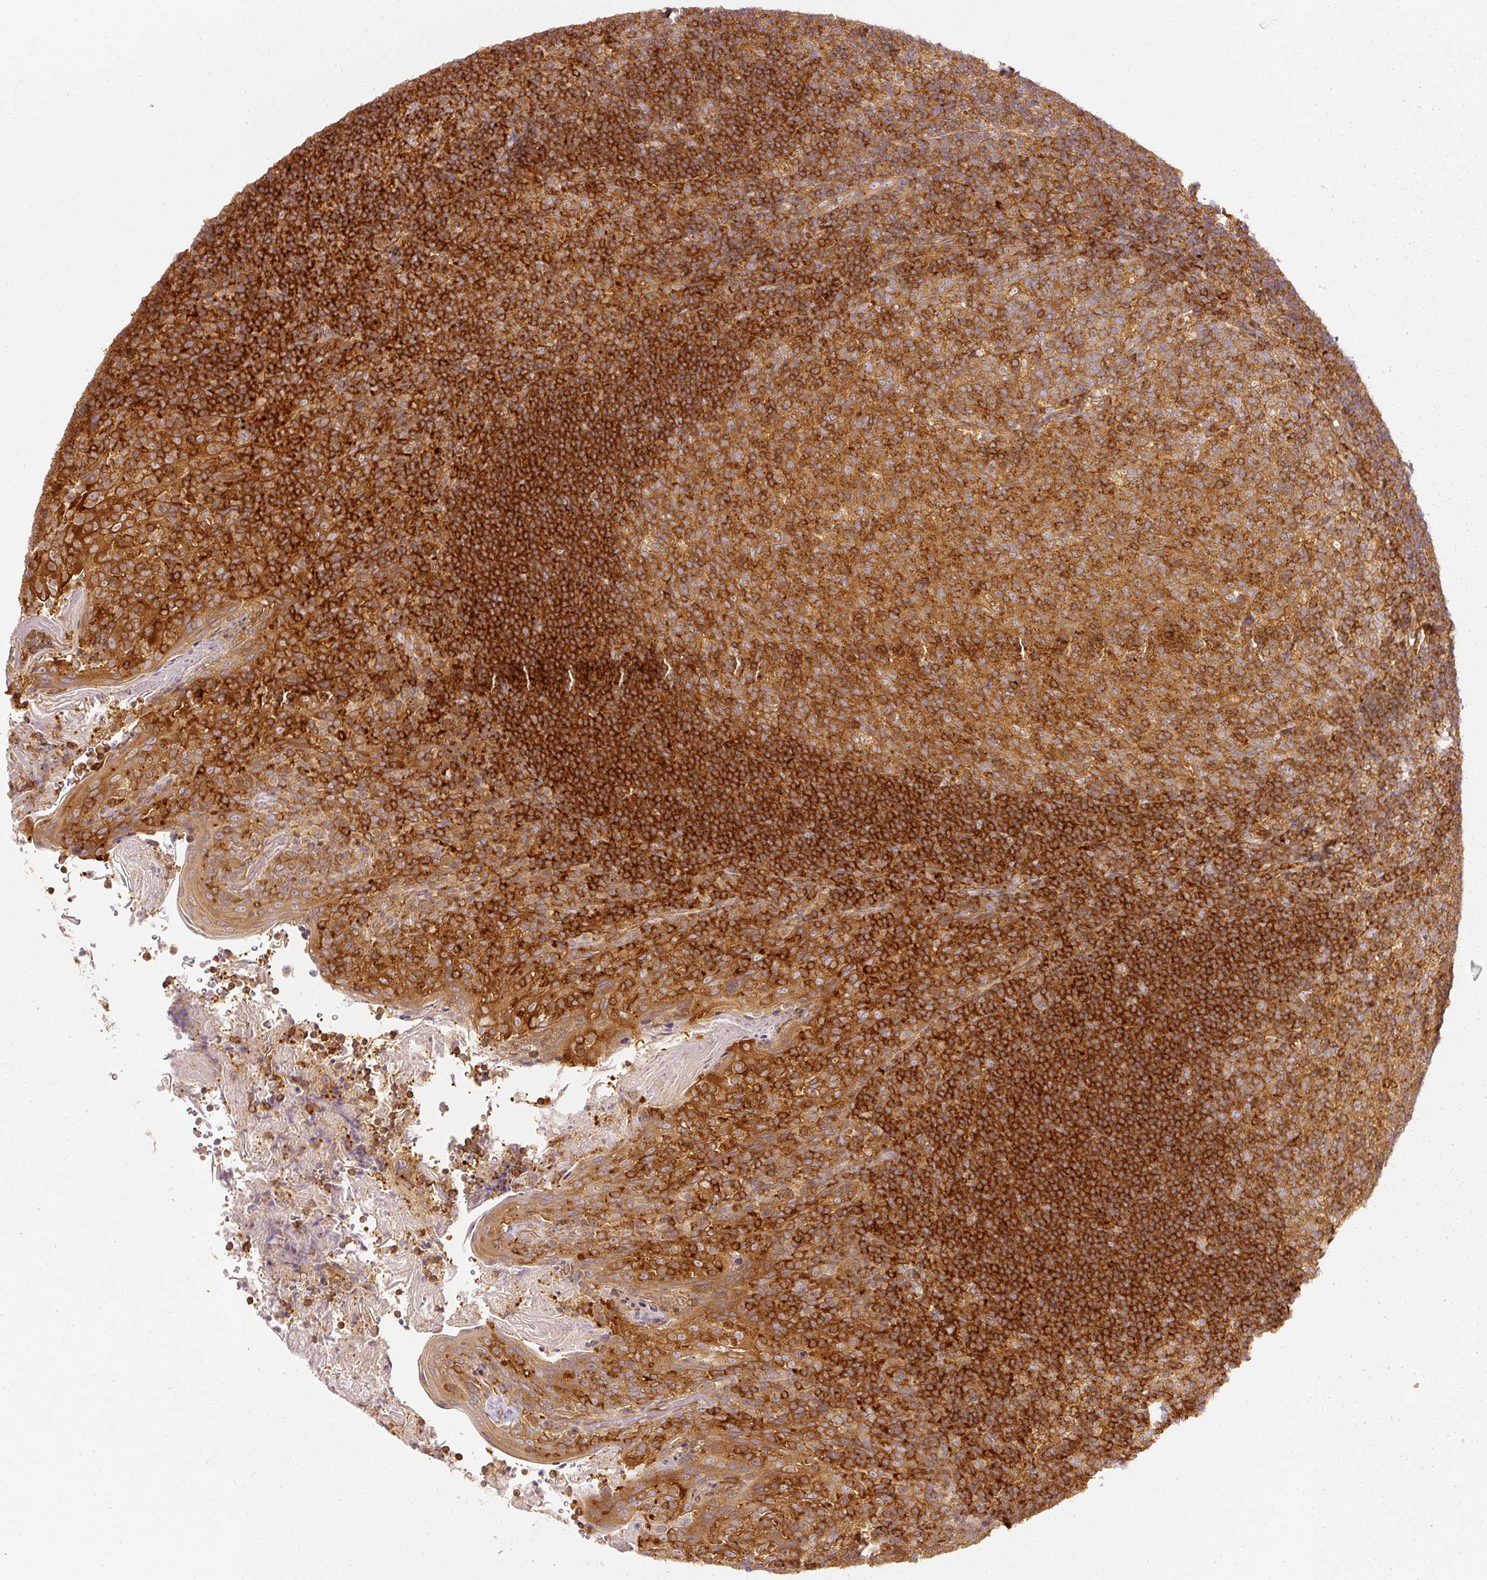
{"staining": {"intensity": "strong", "quantity": ">75%", "location": "cytoplasmic/membranous"}, "tissue": "tonsil", "cell_type": "Germinal center cells", "image_type": "normal", "snomed": [{"axis": "morphology", "description": "Normal tissue, NOS"}, {"axis": "topography", "description": "Tonsil"}], "caption": "Tonsil was stained to show a protein in brown. There is high levels of strong cytoplasmic/membranous expression in approximately >75% of germinal center cells.", "gene": "ARMH3", "patient": {"sex": "female", "age": 10}}